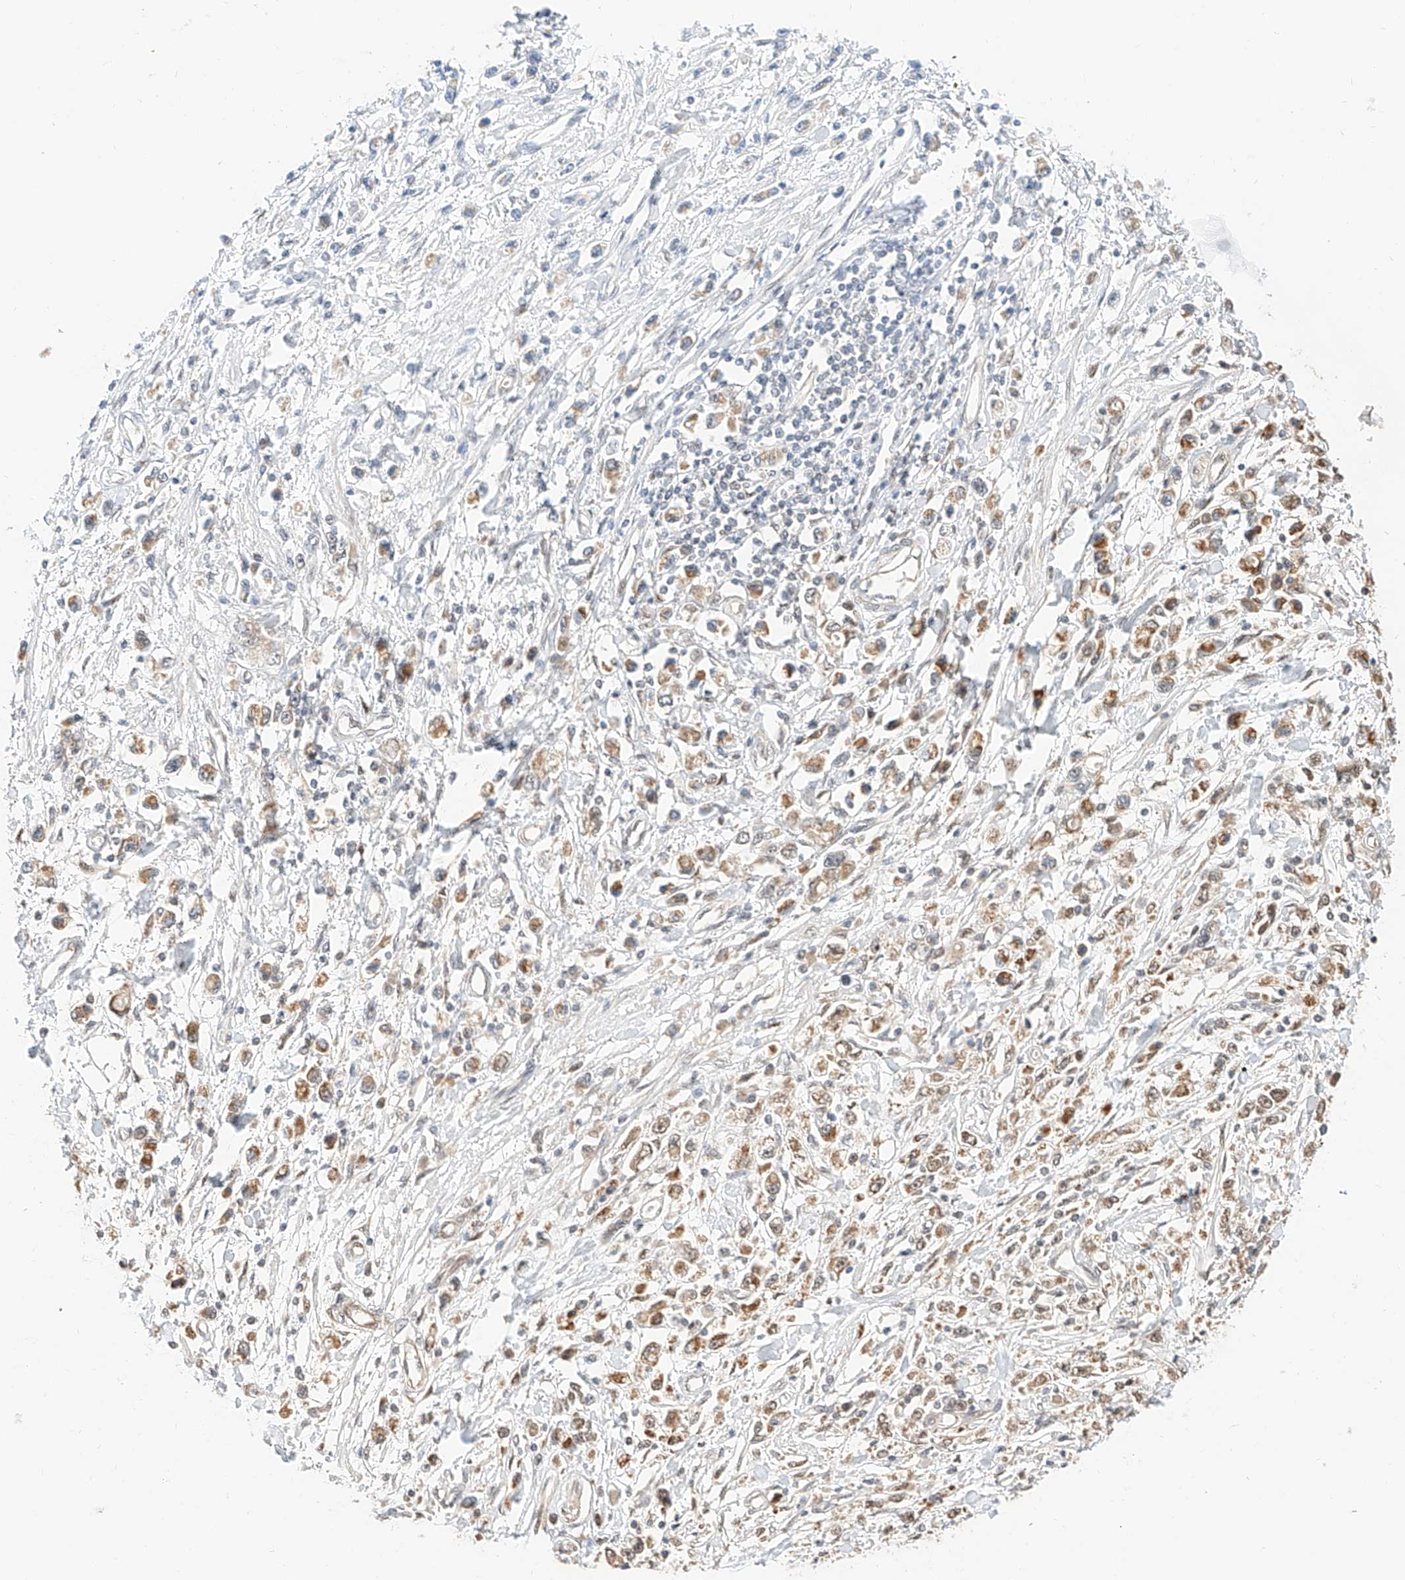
{"staining": {"intensity": "moderate", "quantity": ">75%", "location": "cytoplasmic/membranous,nuclear"}, "tissue": "stomach cancer", "cell_type": "Tumor cells", "image_type": "cancer", "snomed": [{"axis": "morphology", "description": "Adenocarcinoma, NOS"}, {"axis": "topography", "description": "Stomach"}], "caption": "A brown stain labels moderate cytoplasmic/membranous and nuclear staining of a protein in stomach adenocarcinoma tumor cells.", "gene": "EIF4H", "patient": {"sex": "female", "age": 59}}